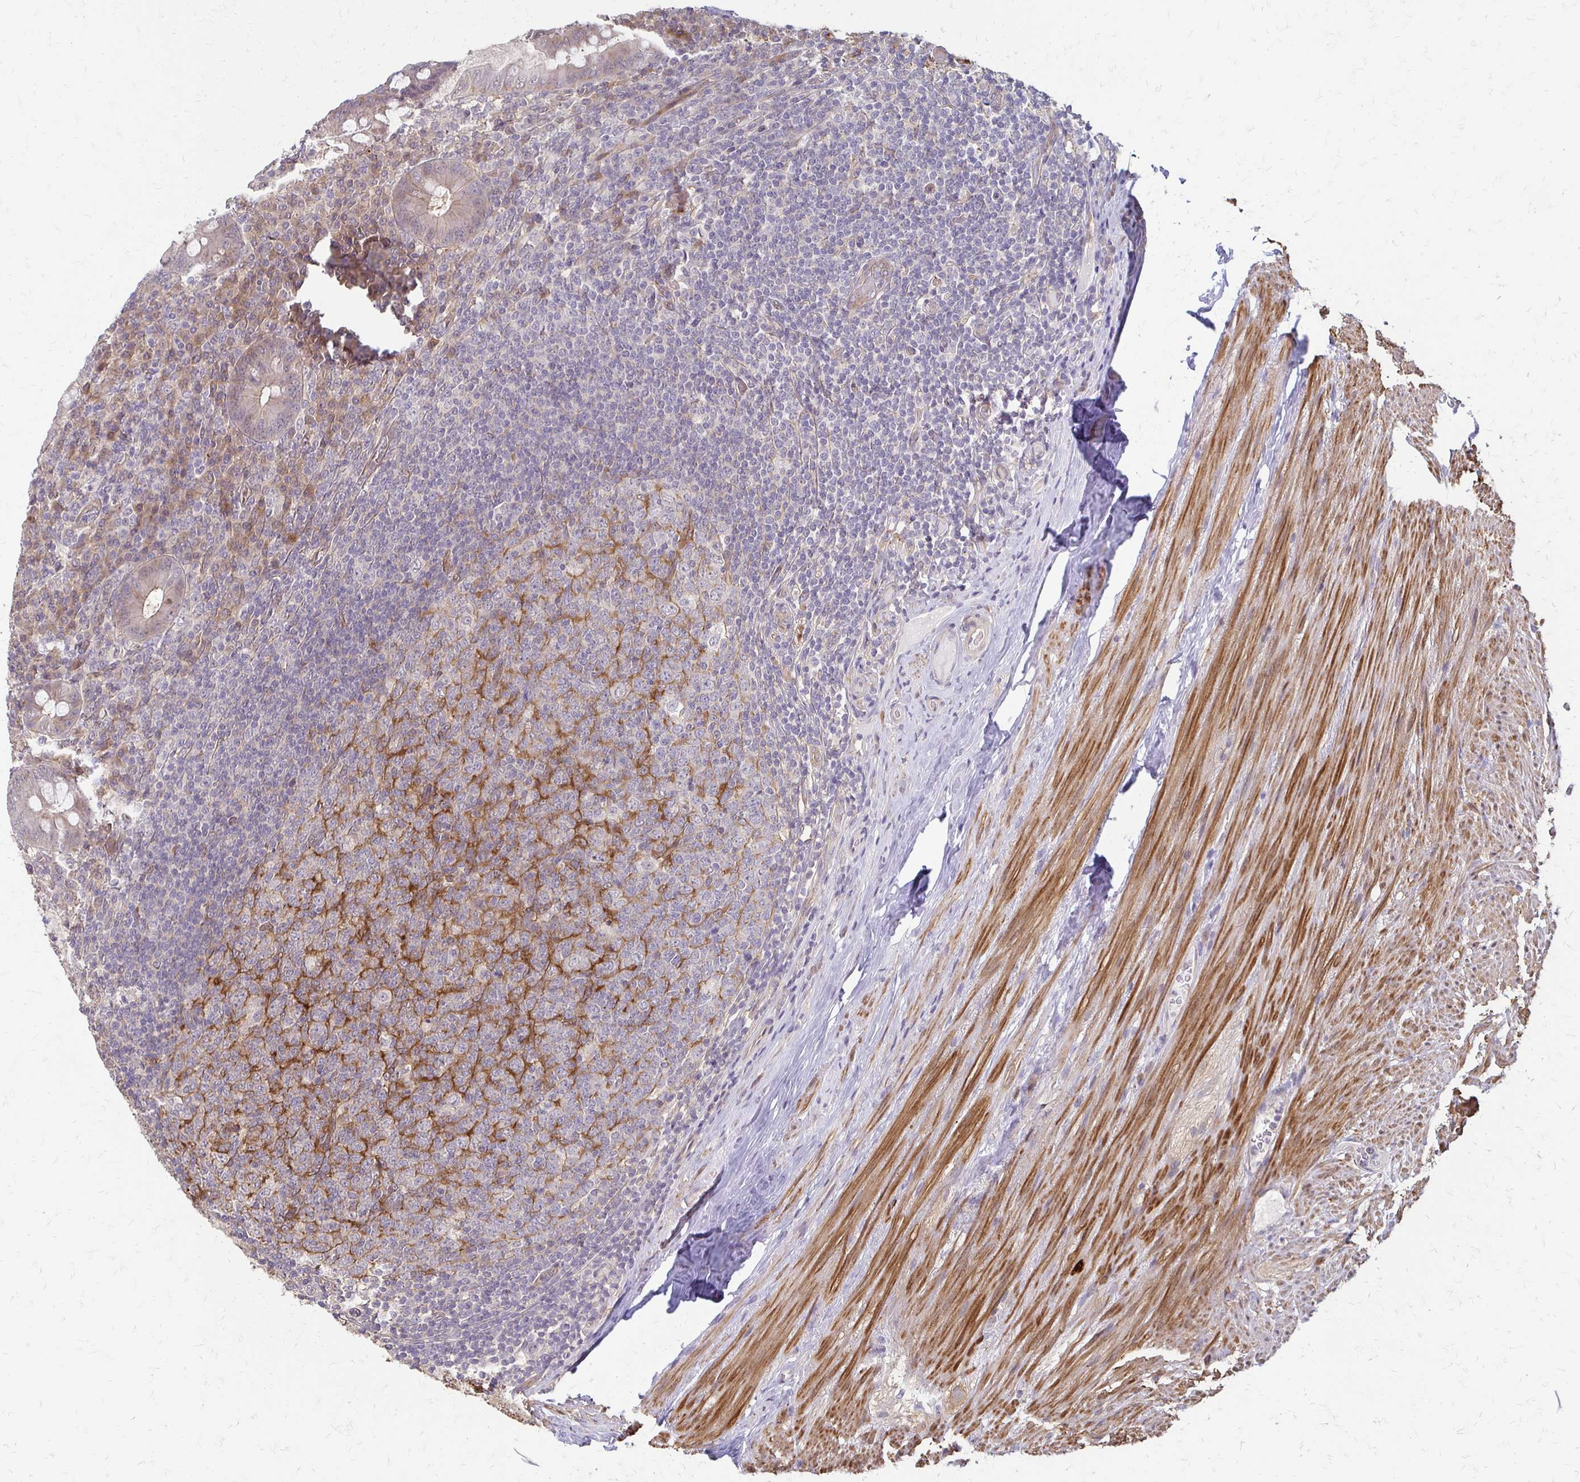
{"staining": {"intensity": "weak", "quantity": "<25%", "location": "cytoplasmic/membranous"}, "tissue": "appendix", "cell_type": "Glandular cells", "image_type": "normal", "snomed": [{"axis": "morphology", "description": "Normal tissue, NOS"}, {"axis": "topography", "description": "Appendix"}], "caption": "Image shows no protein staining in glandular cells of unremarkable appendix.", "gene": "CFL2", "patient": {"sex": "male", "age": 71}}